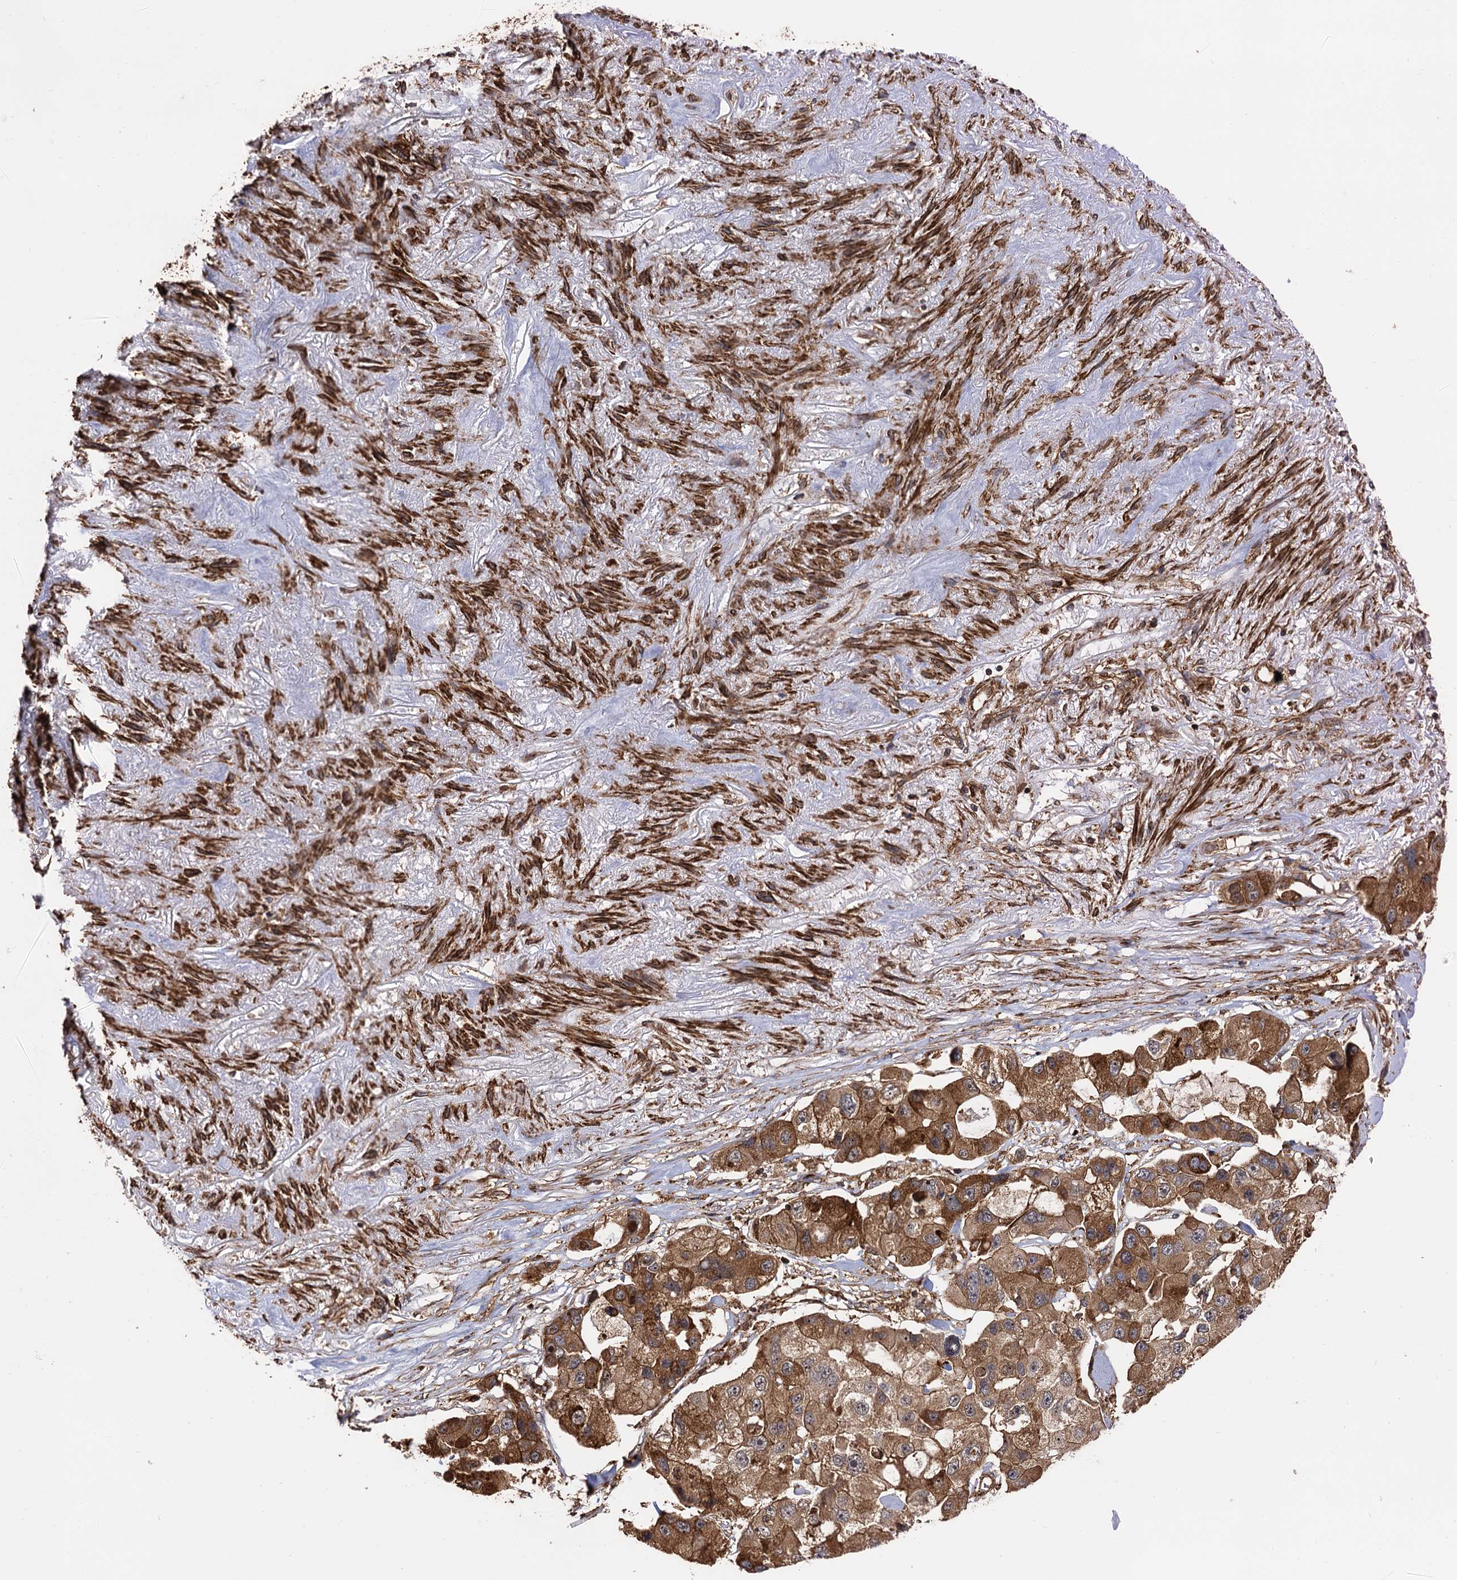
{"staining": {"intensity": "moderate", "quantity": ">75%", "location": "cytoplasmic/membranous"}, "tissue": "lung cancer", "cell_type": "Tumor cells", "image_type": "cancer", "snomed": [{"axis": "morphology", "description": "Adenocarcinoma, NOS"}, {"axis": "topography", "description": "Lung"}], "caption": "Tumor cells show medium levels of moderate cytoplasmic/membranous expression in about >75% of cells in human lung cancer. (DAB (3,3'-diaminobenzidine) = brown stain, brightfield microscopy at high magnification).", "gene": "ATP8B4", "patient": {"sex": "female", "age": 54}}